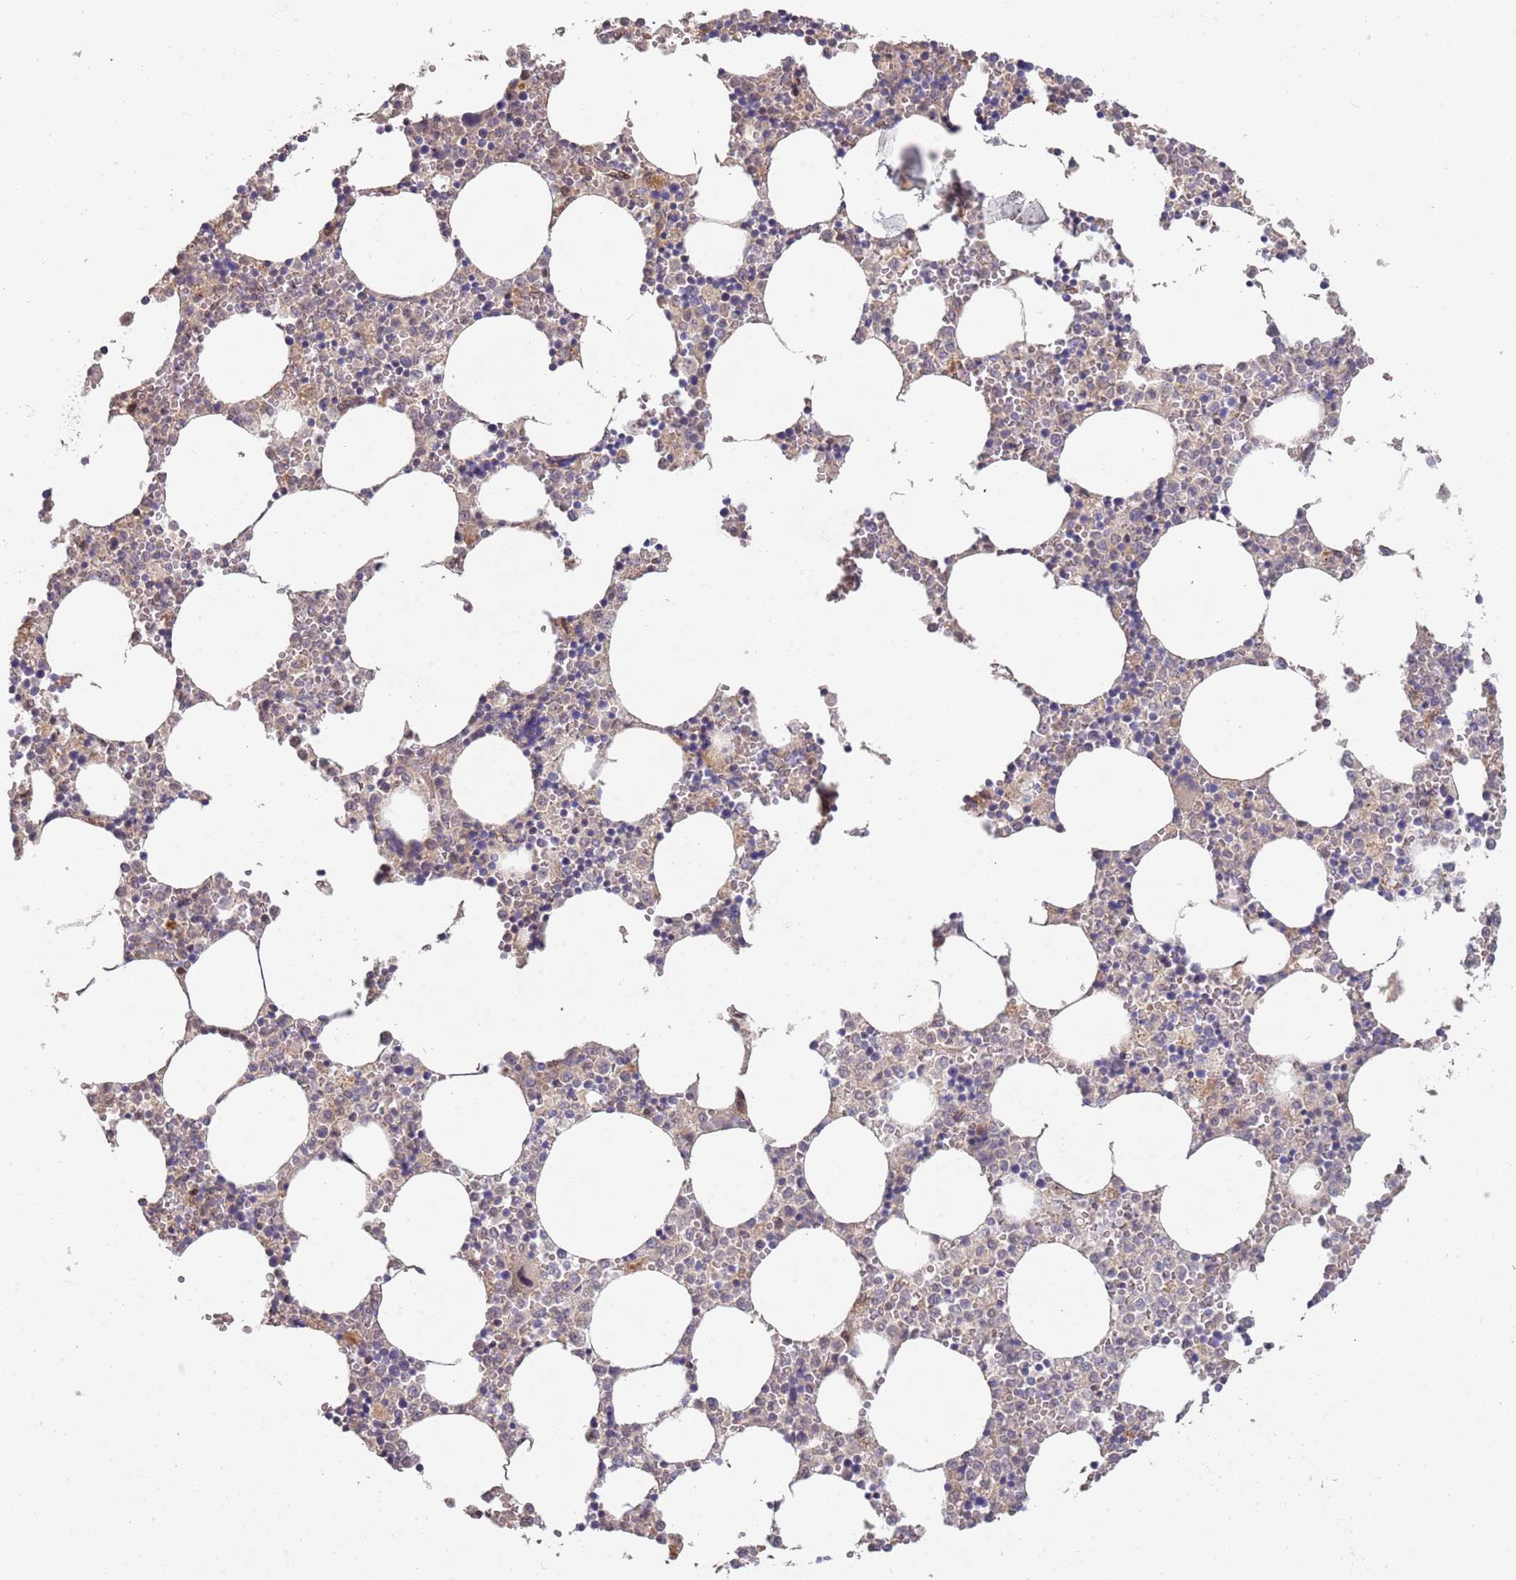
{"staining": {"intensity": "moderate", "quantity": "<25%", "location": "nuclear"}, "tissue": "bone marrow", "cell_type": "Hematopoietic cells", "image_type": "normal", "snomed": [{"axis": "morphology", "description": "Normal tissue, NOS"}, {"axis": "topography", "description": "Bone marrow"}], "caption": "This image exhibits immunohistochemistry (IHC) staining of unremarkable human bone marrow, with low moderate nuclear staining in approximately <25% of hematopoietic cells.", "gene": "SYNDIG1L", "patient": {"sex": "female", "age": 64}}